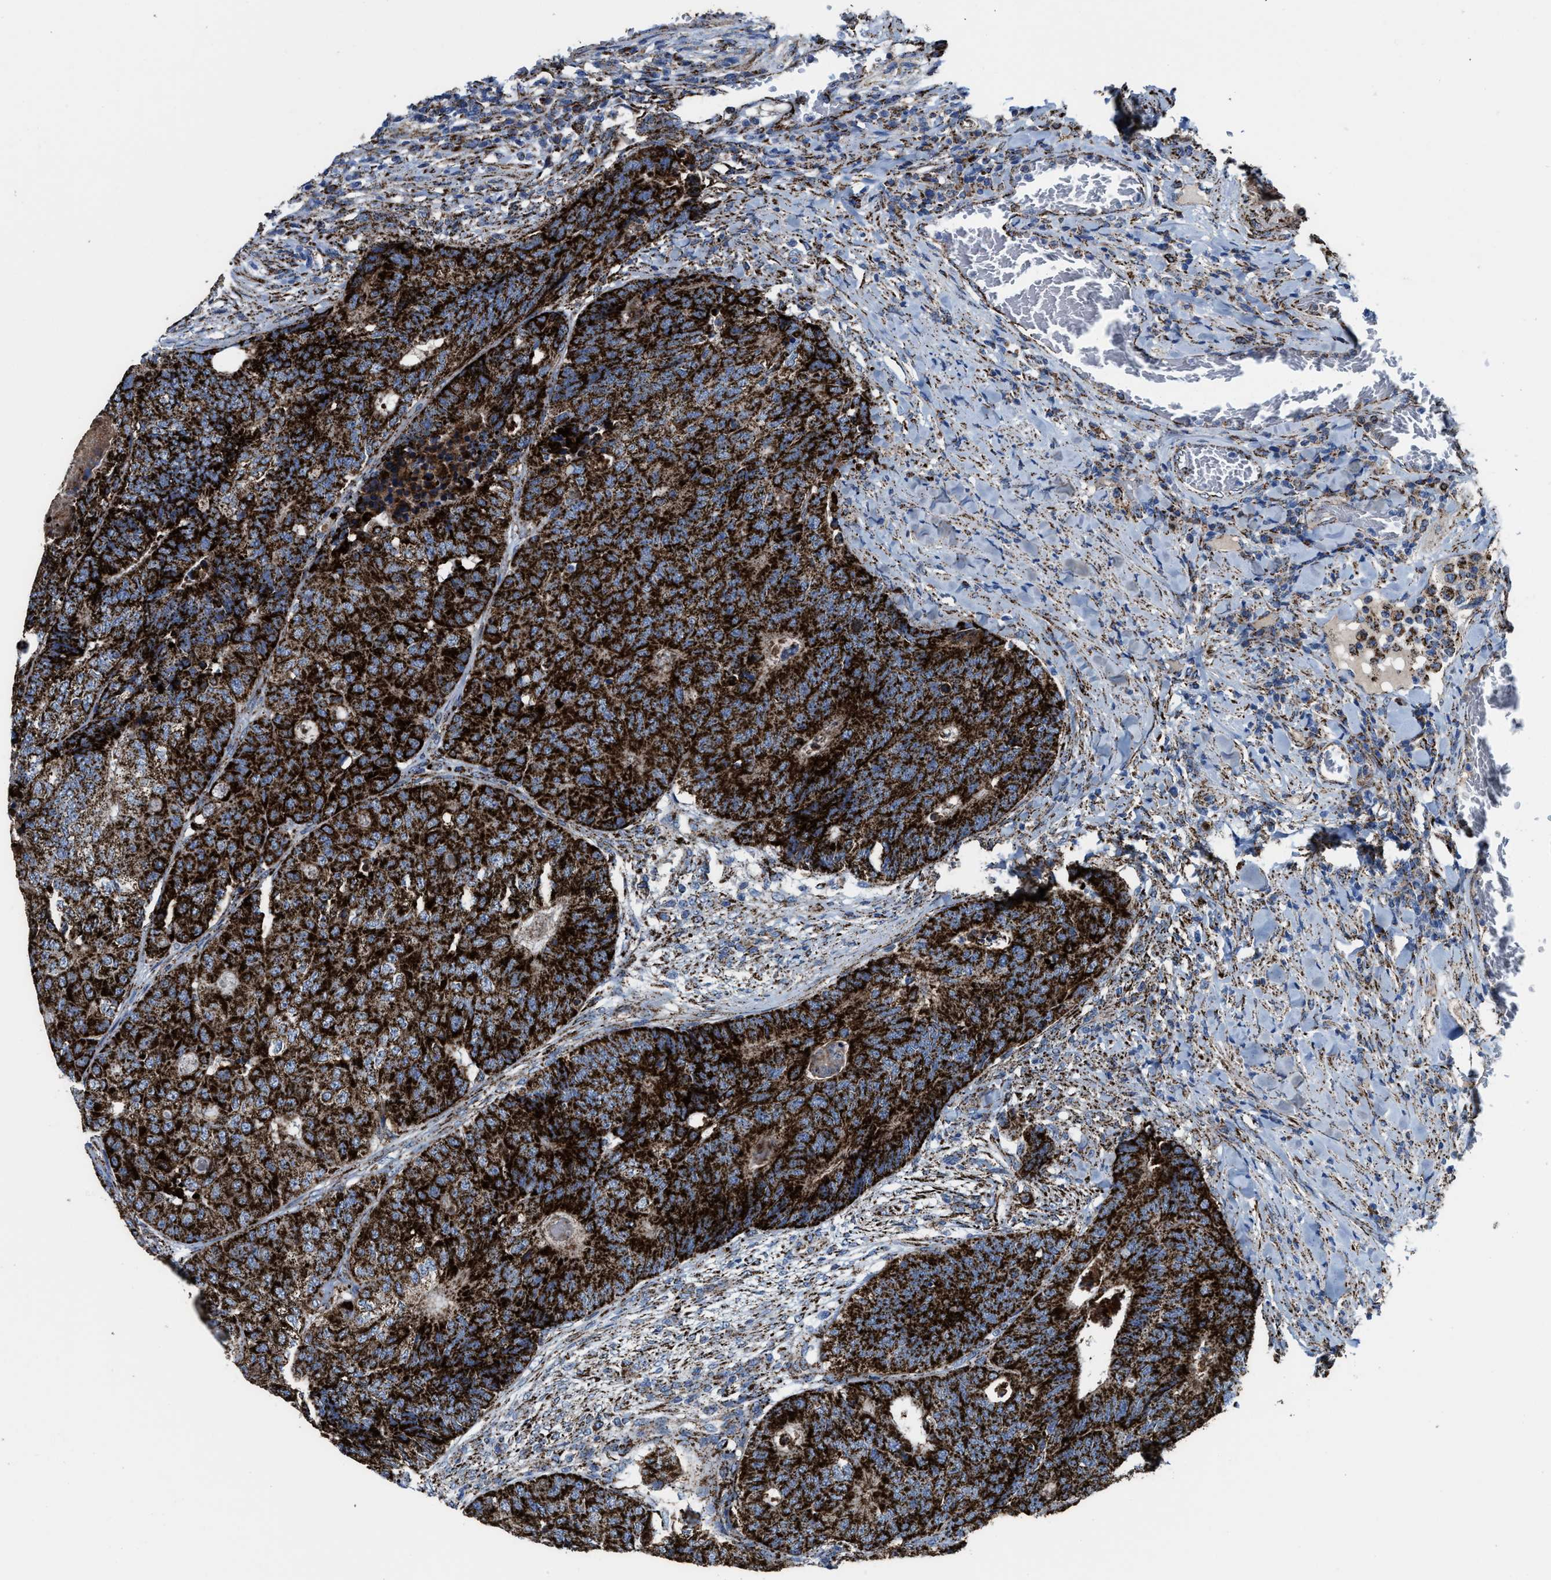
{"staining": {"intensity": "strong", "quantity": ">75%", "location": "cytoplasmic/membranous"}, "tissue": "colorectal cancer", "cell_type": "Tumor cells", "image_type": "cancer", "snomed": [{"axis": "morphology", "description": "Adenocarcinoma, NOS"}, {"axis": "topography", "description": "Colon"}], "caption": "A photomicrograph of human colorectal cancer stained for a protein displays strong cytoplasmic/membranous brown staining in tumor cells.", "gene": "ALDH1B1", "patient": {"sex": "female", "age": 67}}